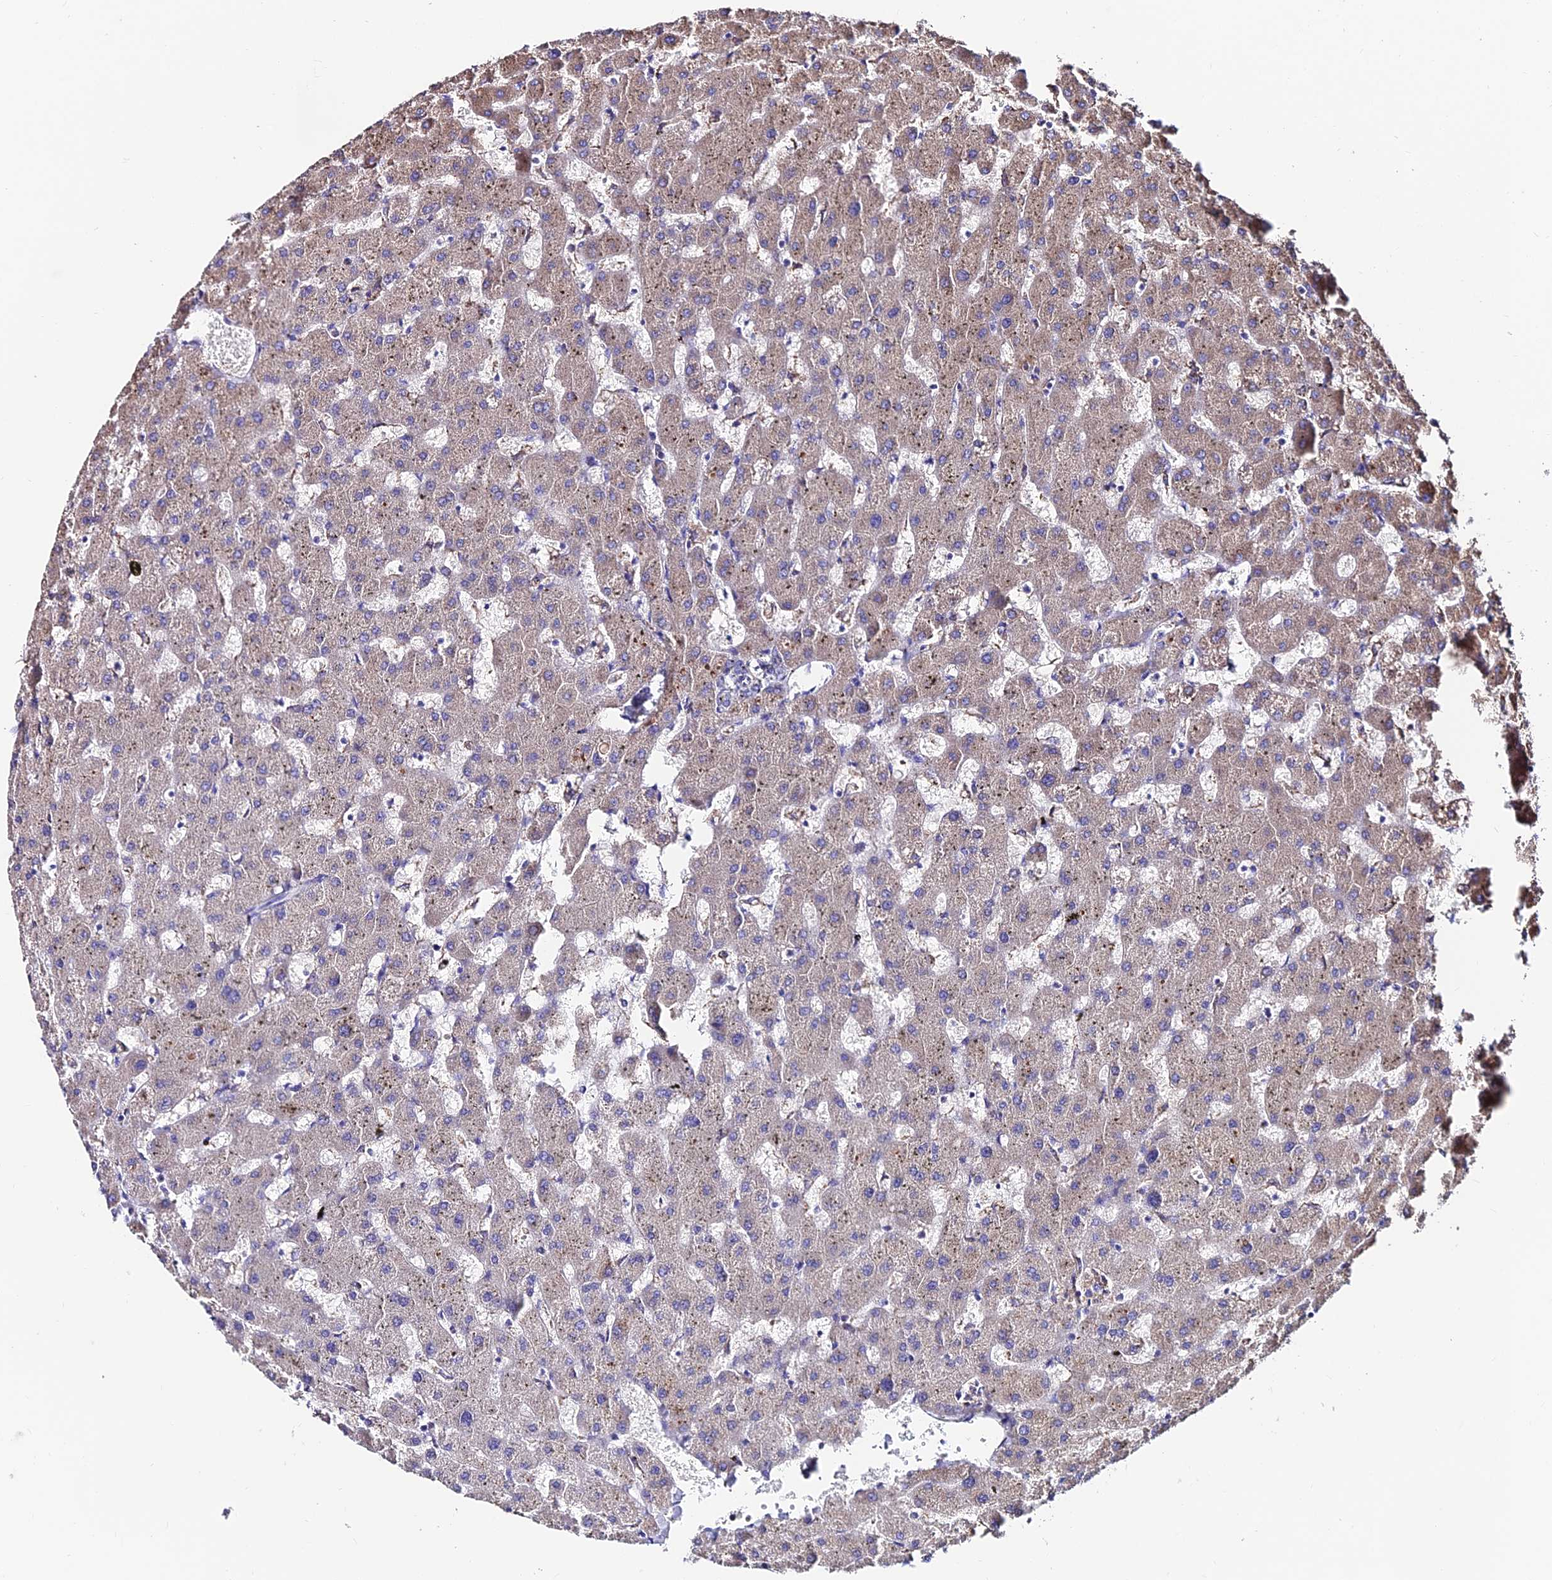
{"staining": {"intensity": "negative", "quantity": "none", "location": "none"}, "tissue": "liver", "cell_type": "Cholangiocytes", "image_type": "normal", "snomed": [{"axis": "morphology", "description": "Normal tissue, NOS"}, {"axis": "topography", "description": "Liver"}], "caption": "This micrograph is of benign liver stained with immunohistochemistry to label a protein in brown with the nuclei are counter-stained blue. There is no staining in cholangiocytes.", "gene": "SLC25A16", "patient": {"sex": "female", "age": 63}}